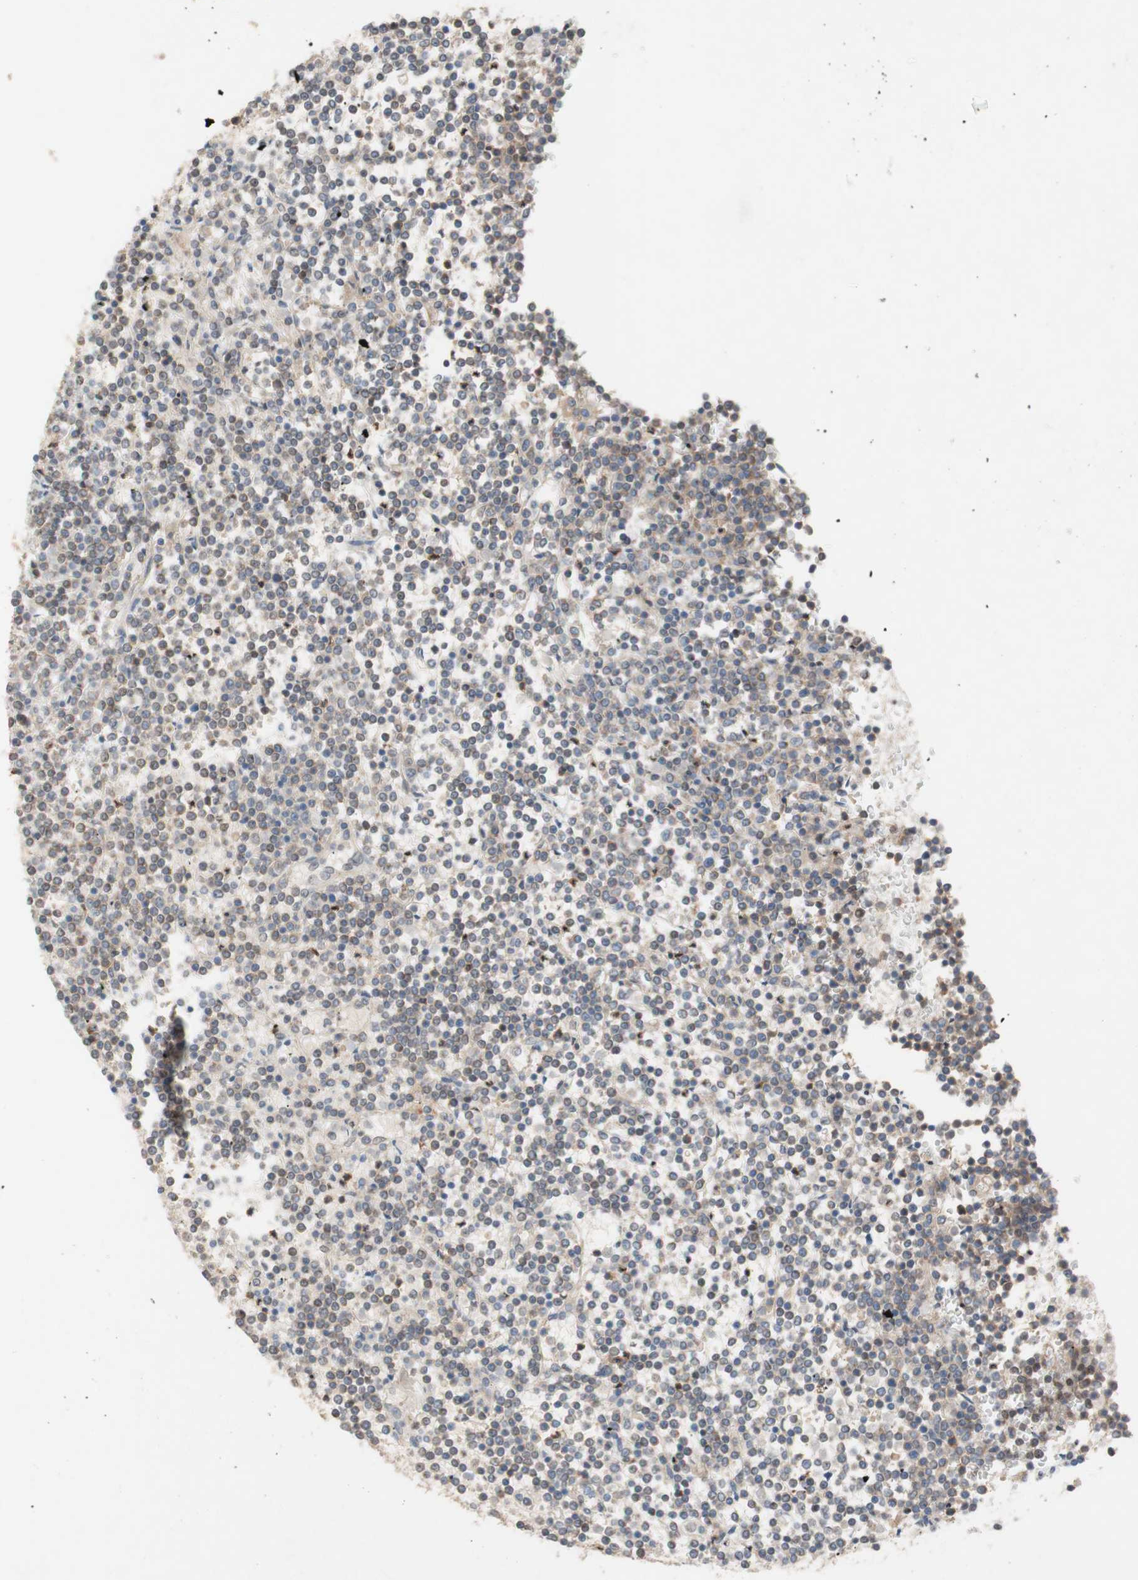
{"staining": {"intensity": "moderate", "quantity": ">75%", "location": "cytoplasmic/membranous,nuclear"}, "tissue": "lymphoma", "cell_type": "Tumor cells", "image_type": "cancer", "snomed": [{"axis": "morphology", "description": "Malignant lymphoma, non-Hodgkin's type, Low grade"}, {"axis": "topography", "description": "Spleen"}], "caption": "Immunohistochemical staining of lymphoma exhibits medium levels of moderate cytoplasmic/membranous and nuclear protein staining in about >75% of tumor cells.", "gene": "PEX2", "patient": {"sex": "female", "age": 19}}